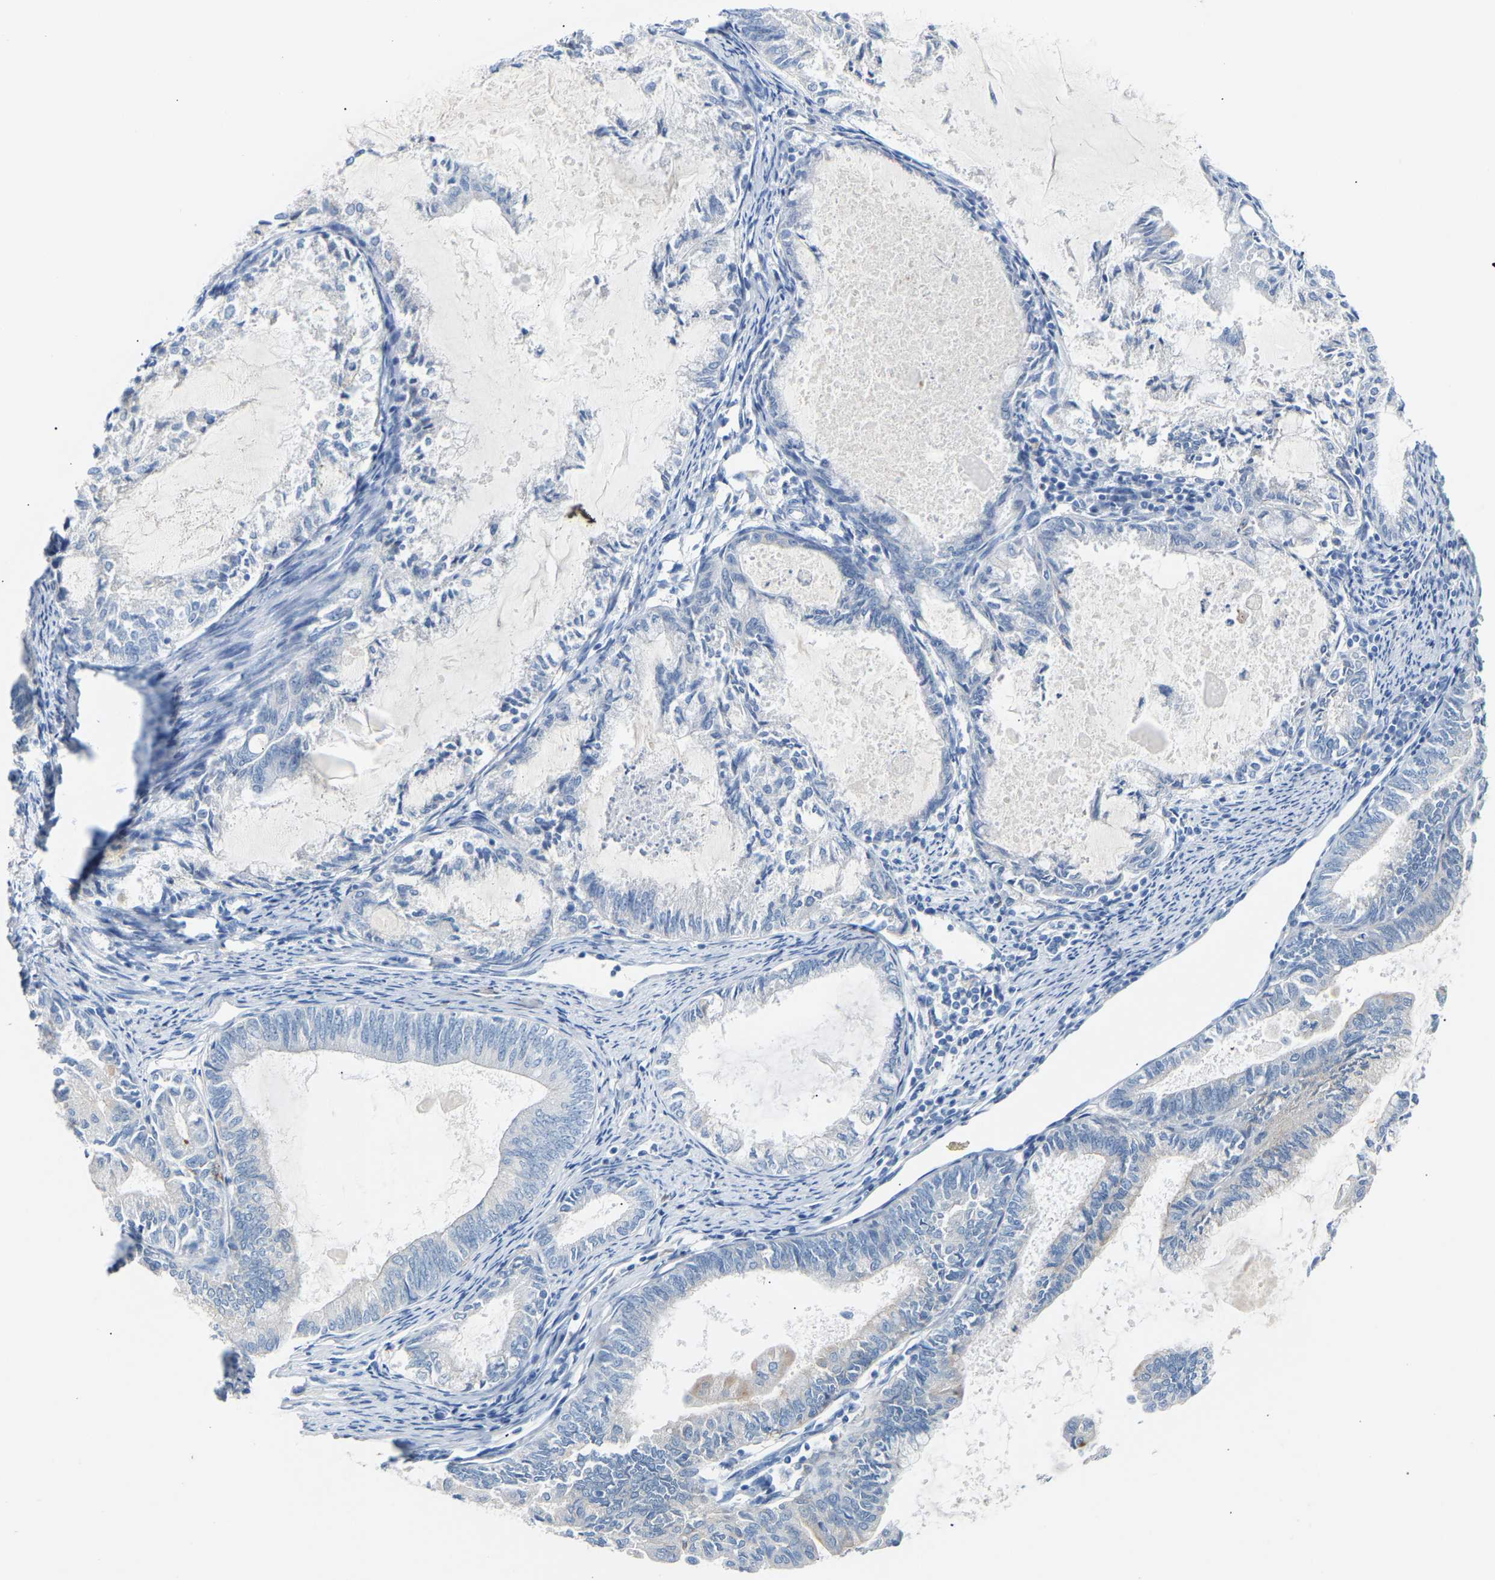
{"staining": {"intensity": "negative", "quantity": "none", "location": "none"}, "tissue": "endometrial cancer", "cell_type": "Tumor cells", "image_type": "cancer", "snomed": [{"axis": "morphology", "description": "Adenocarcinoma, NOS"}, {"axis": "topography", "description": "Endometrium"}], "caption": "Immunohistochemistry (IHC) of human adenocarcinoma (endometrial) displays no expression in tumor cells.", "gene": "PEX1", "patient": {"sex": "female", "age": 86}}